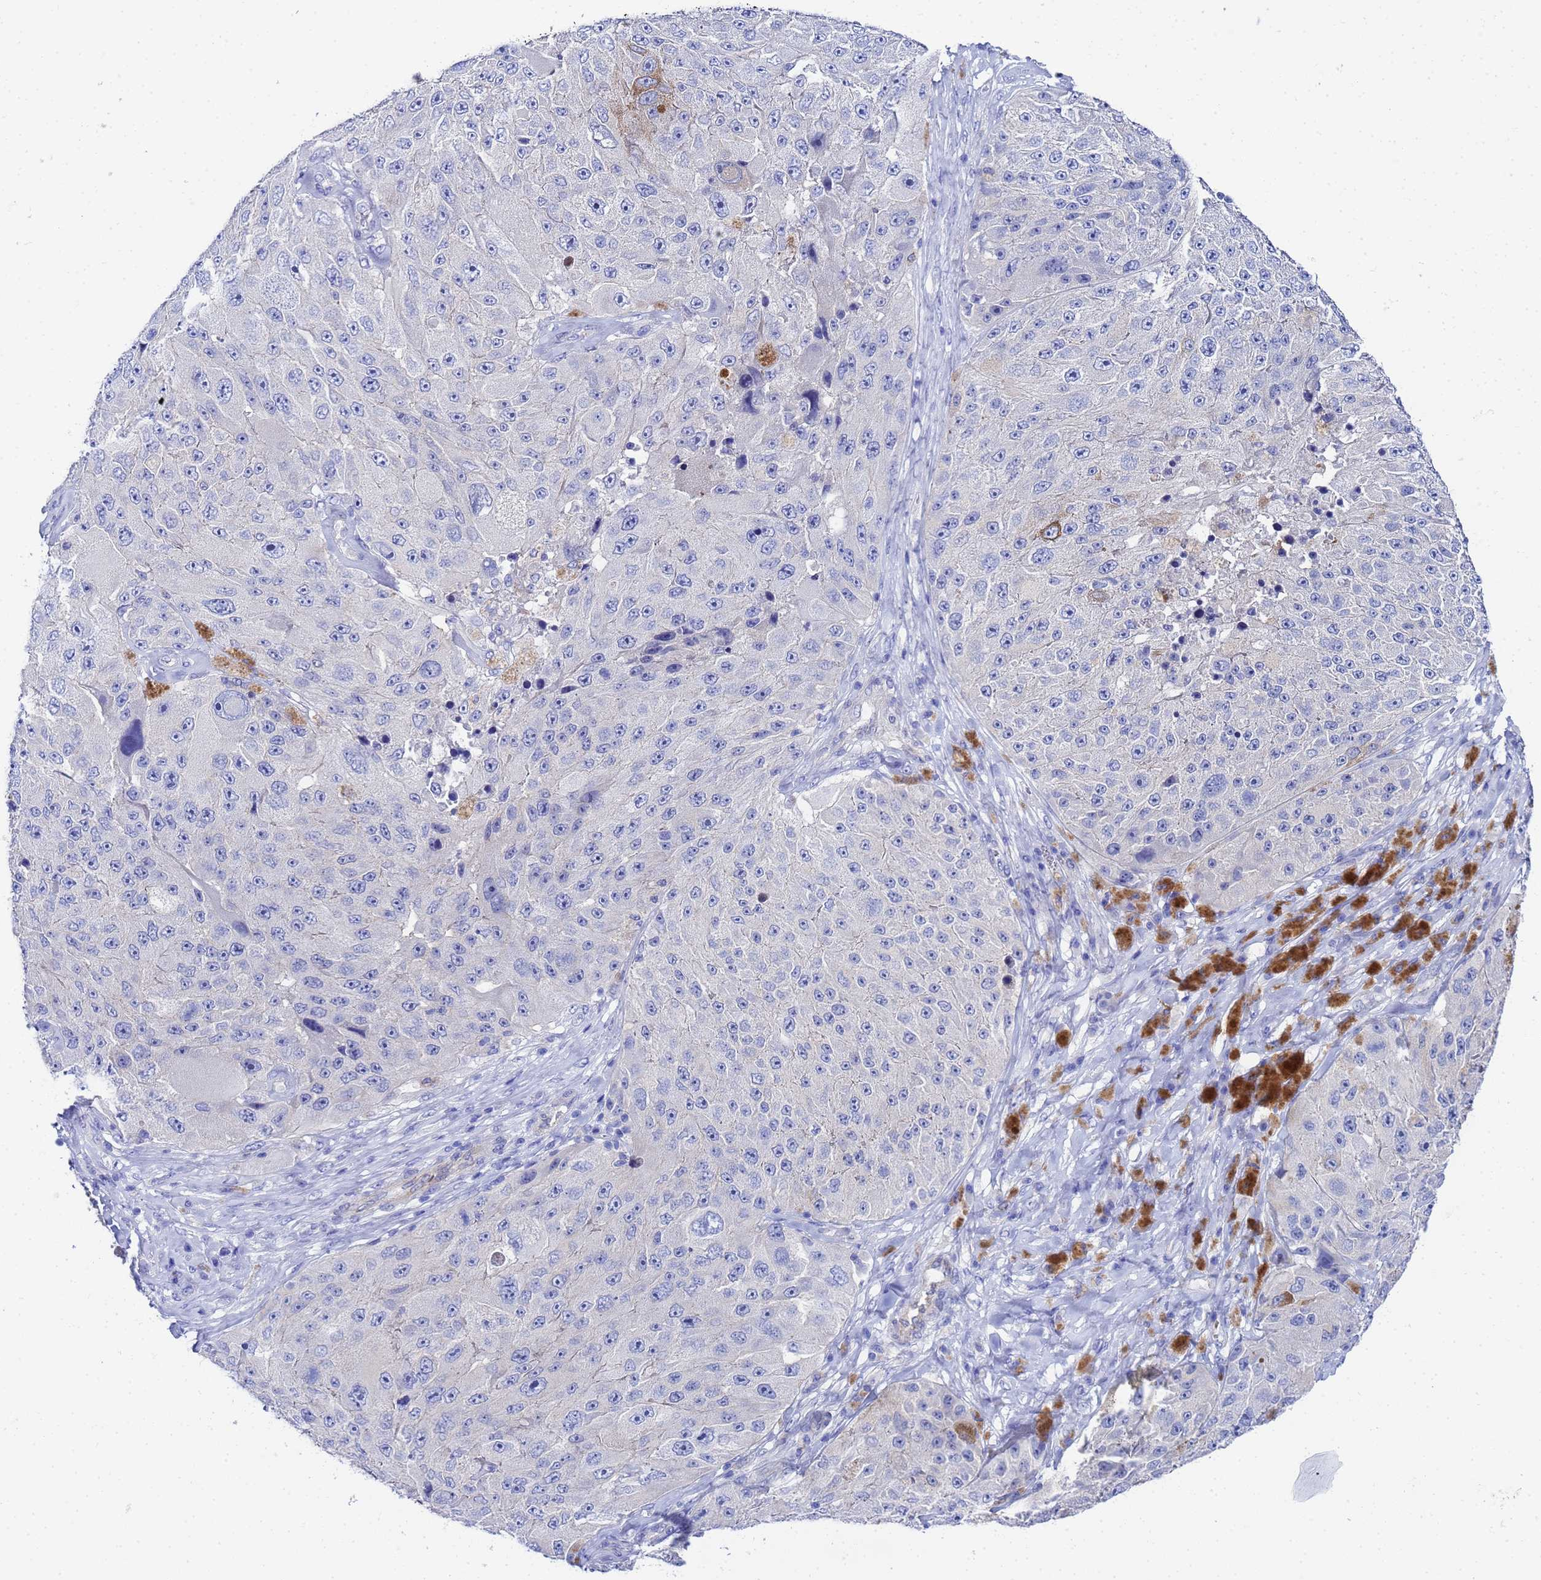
{"staining": {"intensity": "negative", "quantity": "none", "location": "none"}, "tissue": "melanoma", "cell_type": "Tumor cells", "image_type": "cancer", "snomed": [{"axis": "morphology", "description": "Malignant melanoma, Metastatic site"}, {"axis": "topography", "description": "Lymph node"}], "caption": "This is an IHC histopathology image of human malignant melanoma (metastatic site). There is no positivity in tumor cells.", "gene": "ZNF26", "patient": {"sex": "male", "age": 62}}